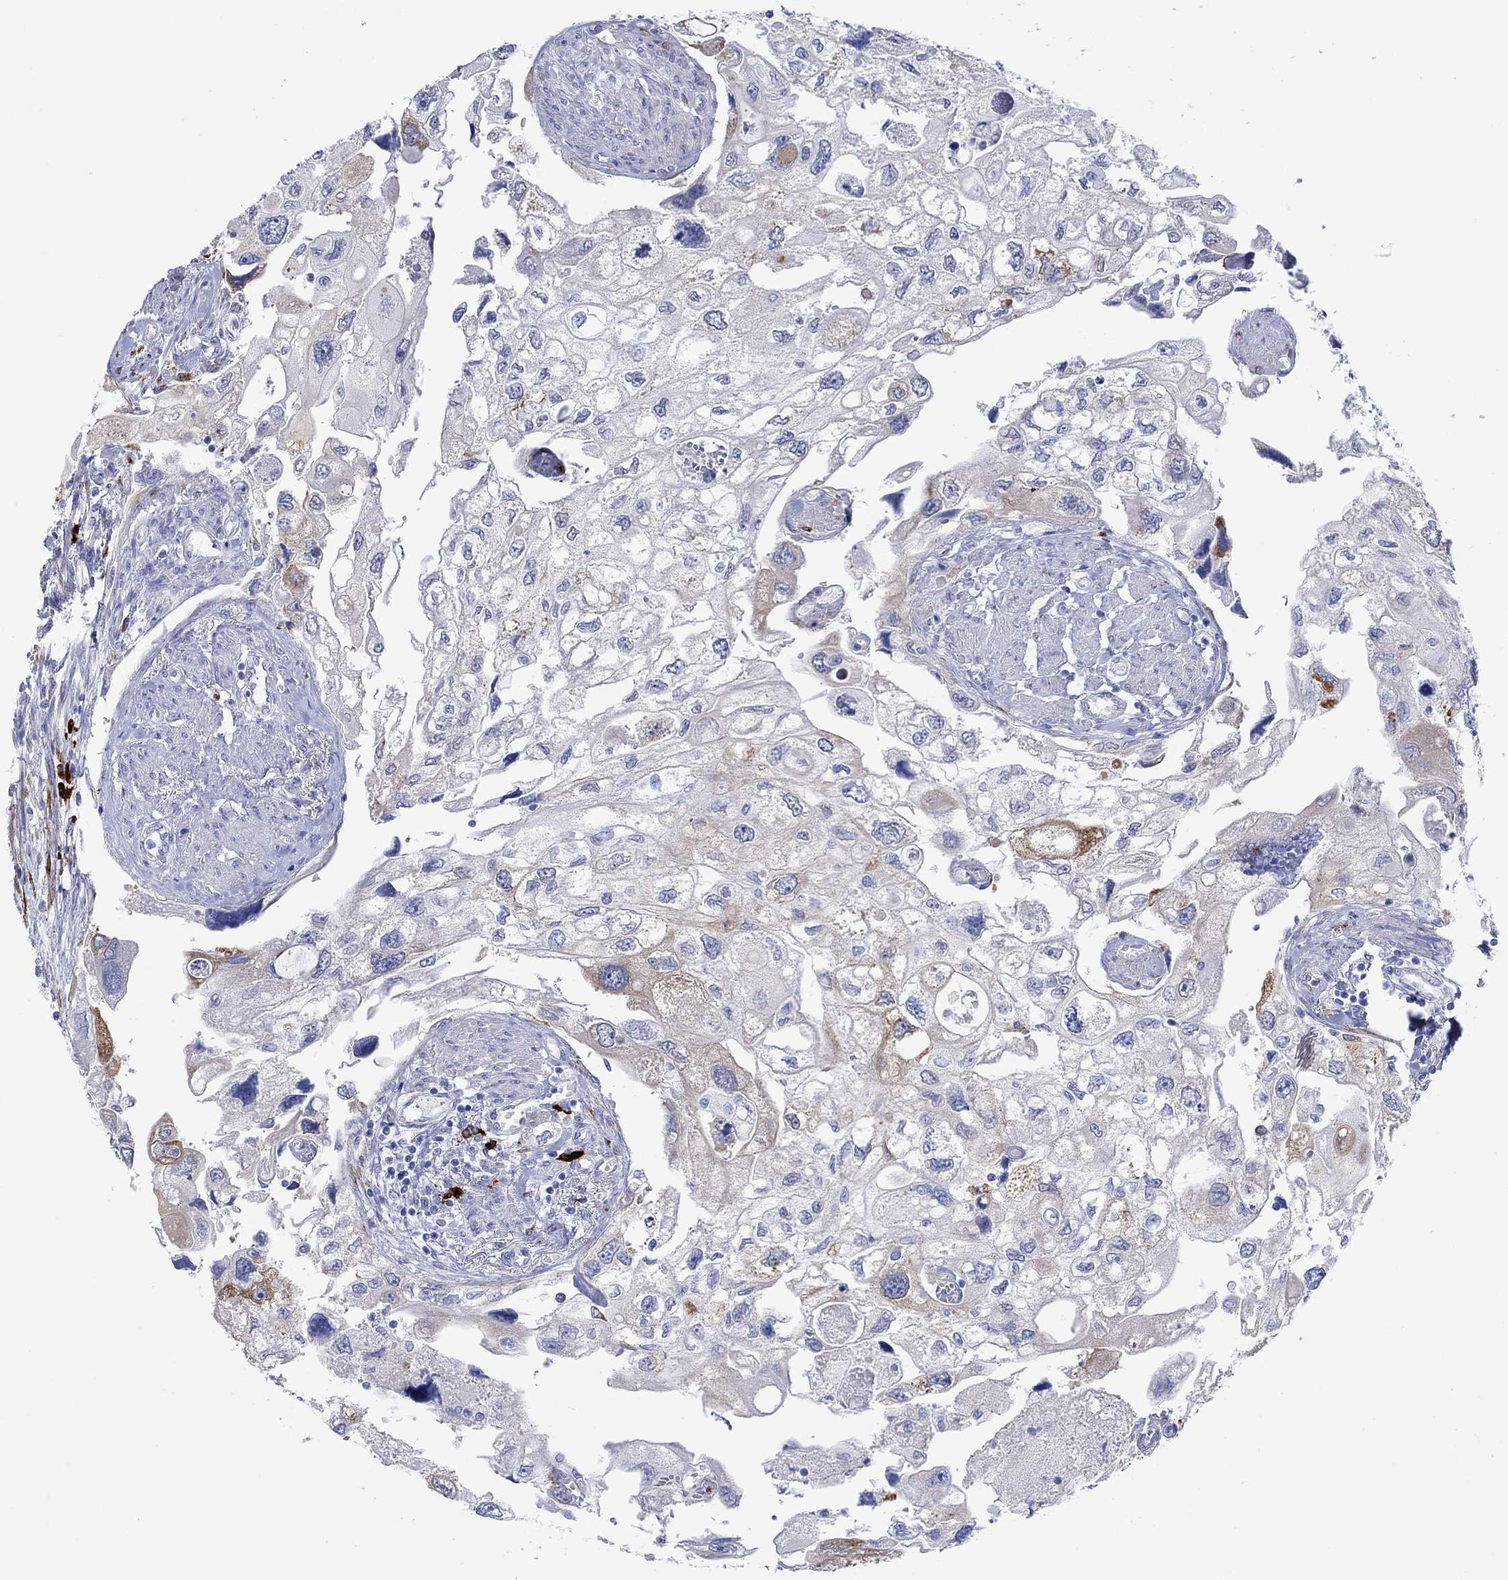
{"staining": {"intensity": "weak", "quantity": "<25%", "location": "cytoplasmic/membranous"}, "tissue": "urothelial cancer", "cell_type": "Tumor cells", "image_type": "cancer", "snomed": [{"axis": "morphology", "description": "Urothelial carcinoma, High grade"}, {"axis": "topography", "description": "Urinary bladder"}], "caption": "High-grade urothelial carcinoma was stained to show a protein in brown. There is no significant staining in tumor cells.", "gene": "P2RY6", "patient": {"sex": "male", "age": 59}}